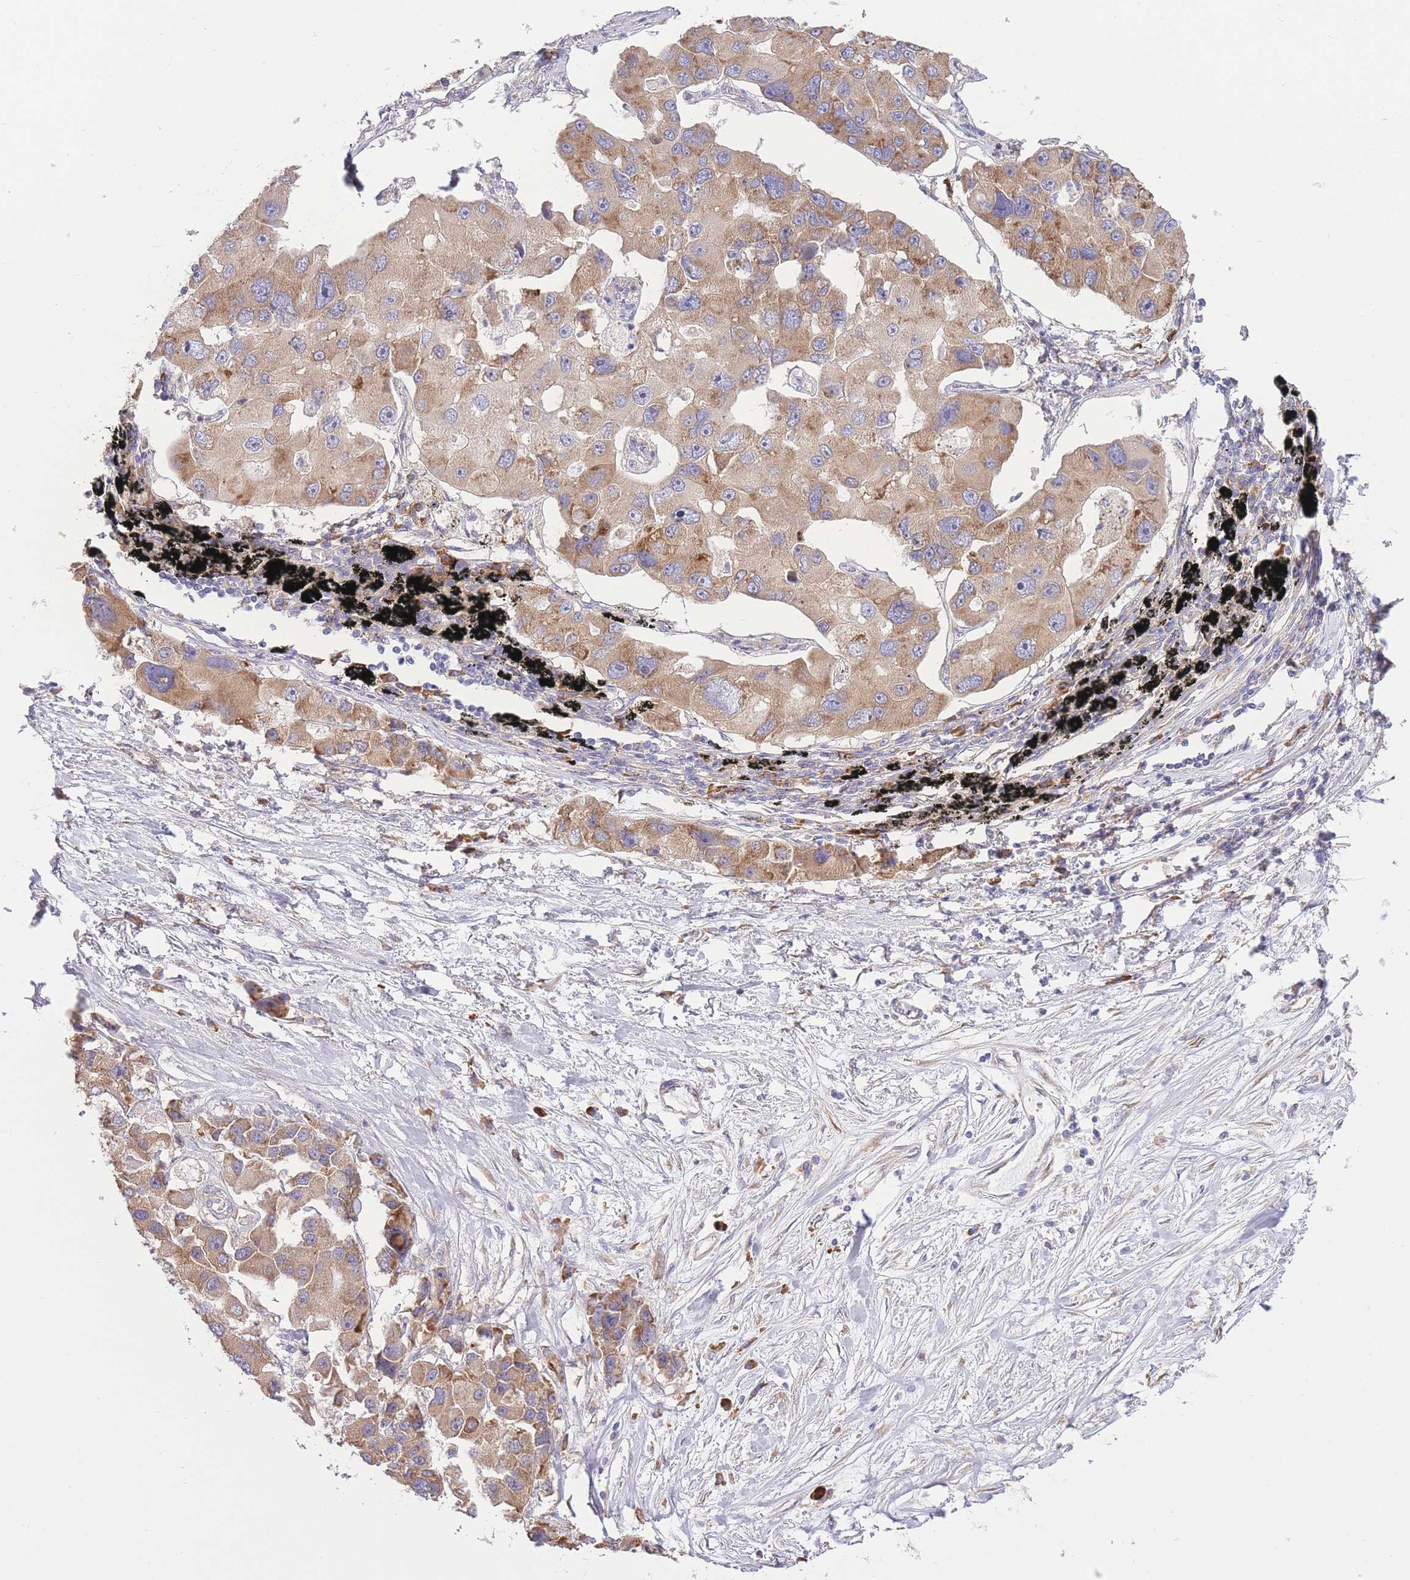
{"staining": {"intensity": "moderate", "quantity": ">75%", "location": "cytoplasmic/membranous"}, "tissue": "lung cancer", "cell_type": "Tumor cells", "image_type": "cancer", "snomed": [{"axis": "morphology", "description": "Adenocarcinoma, NOS"}, {"axis": "topography", "description": "Lung"}], "caption": "Protein analysis of lung cancer tissue displays moderate cytoplasmic/membranous positivity in approximately >75% of tumor cells.", "gene": "BEX1", "patient": {"sex": "female", "age": 54}}